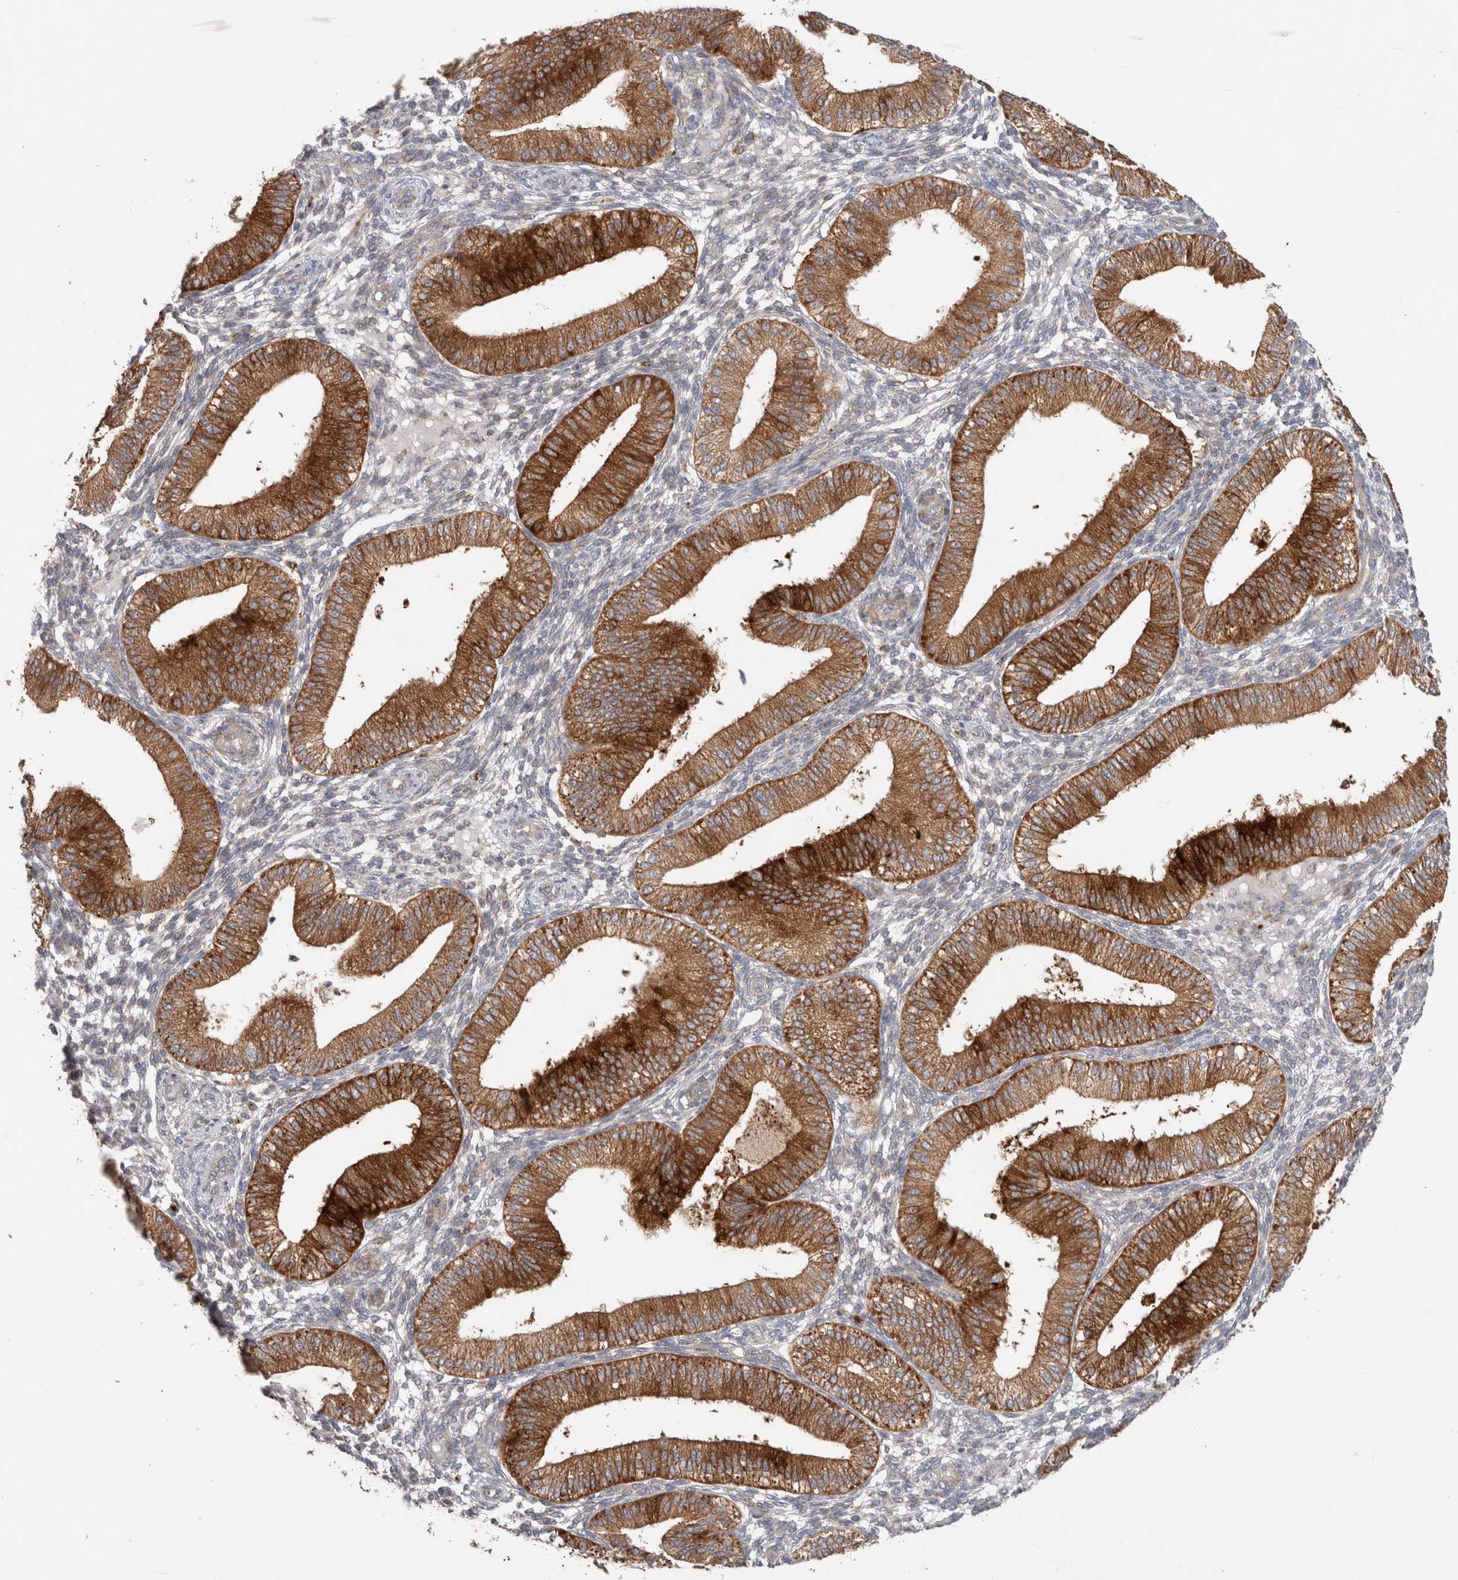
{"staining": {"intensity": "negative", "quantity": "none", "location": "none"}, "tissue": "endometrium", "cell_type": "Cells in endometrial stroma", "image_type": "normal", "snomed": [{"axis": "morphology", "description": "Normal tissue, NOS"}, {"axis": "topography", "description": "Endometrium"}], "caption": "Human endometrium stained for a protein using IHC shows no expression in cells in endometrial stroma.", "gene": "TBC1D16", "patient": {"sex": "female", "age": 39}}